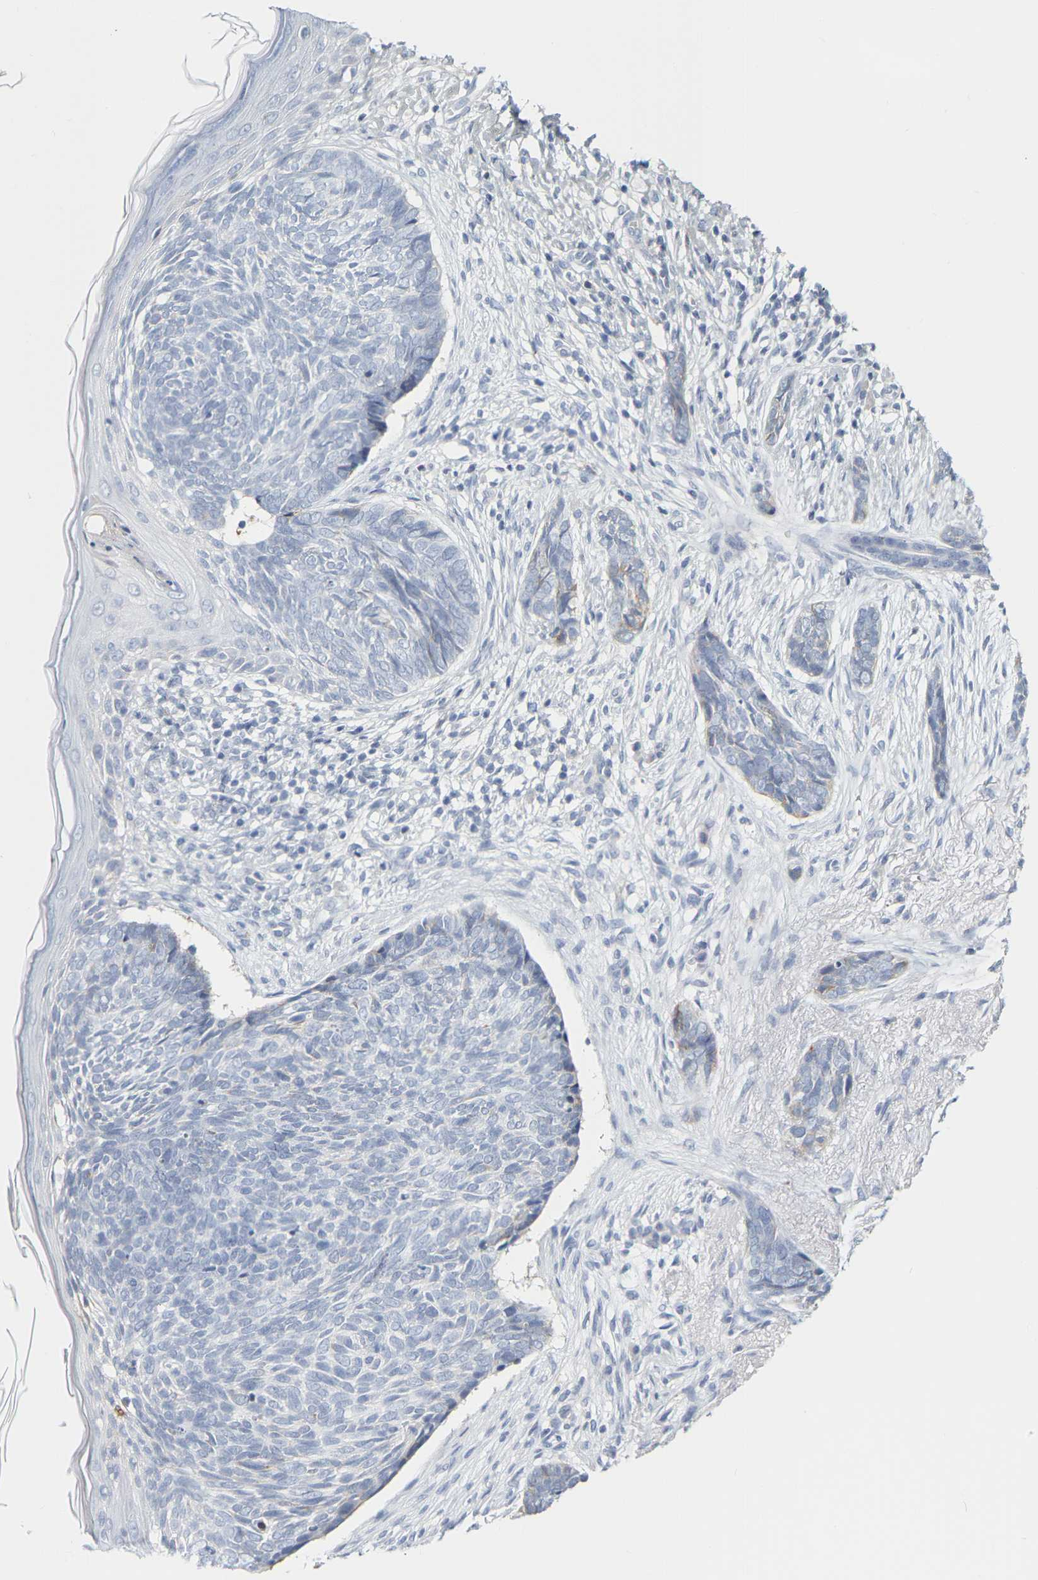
{"staining": {"intensity": "negative", "quantity": "none", "location": "none"}, "tissue": "skin cancer", "cell_type": "Tumor cells", "image_type": "cancer", "snomed": [{"axis": "morphology", "description": "Basal cell carcinoma"}, {"axis": "topography", "description": "Skin"}], "caption": "There is no significant expression in tumor cells of skin cancer (basal cell carcinoma).", "gene": "GNAS", "patient": {"sex": "female", "age": 84}}